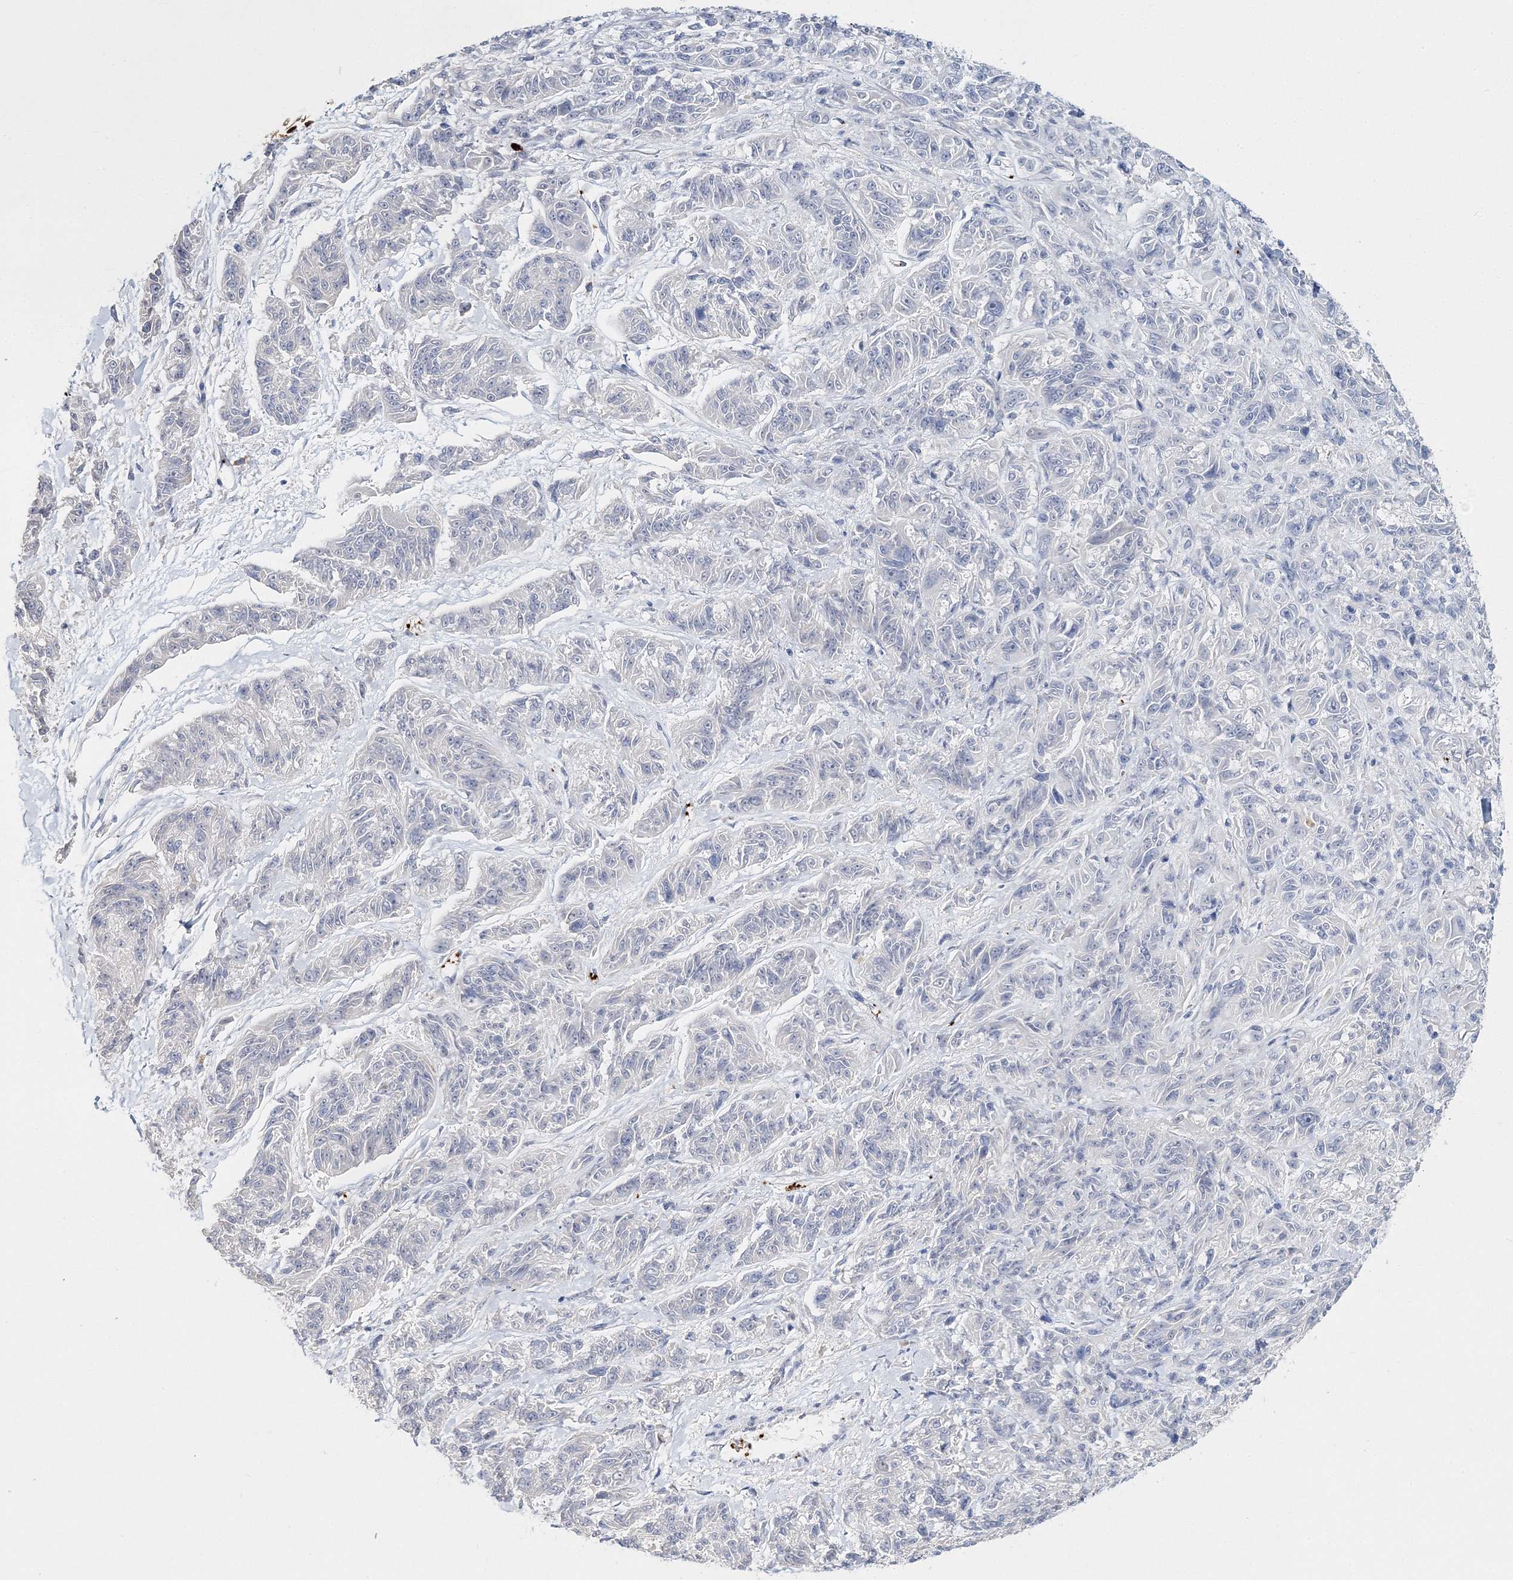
{"staining": {"intensity": "negative", "quantity": "none", "location": "none"}, "tissue": "melanoma", "cell_type": "Tumor cells", "image_type": "cancer", "snomed": [{"axis": "morphology", "description": "Malignant melanoma, NOS"}, {"axis": "topography", "description": "Skin"}], "caption": "Protein analysis of malignant melanoma exhibits no significant staining in tumor cells.", "gene": "MYOZ2", "patient": {"sex": "male", "age": 53}}